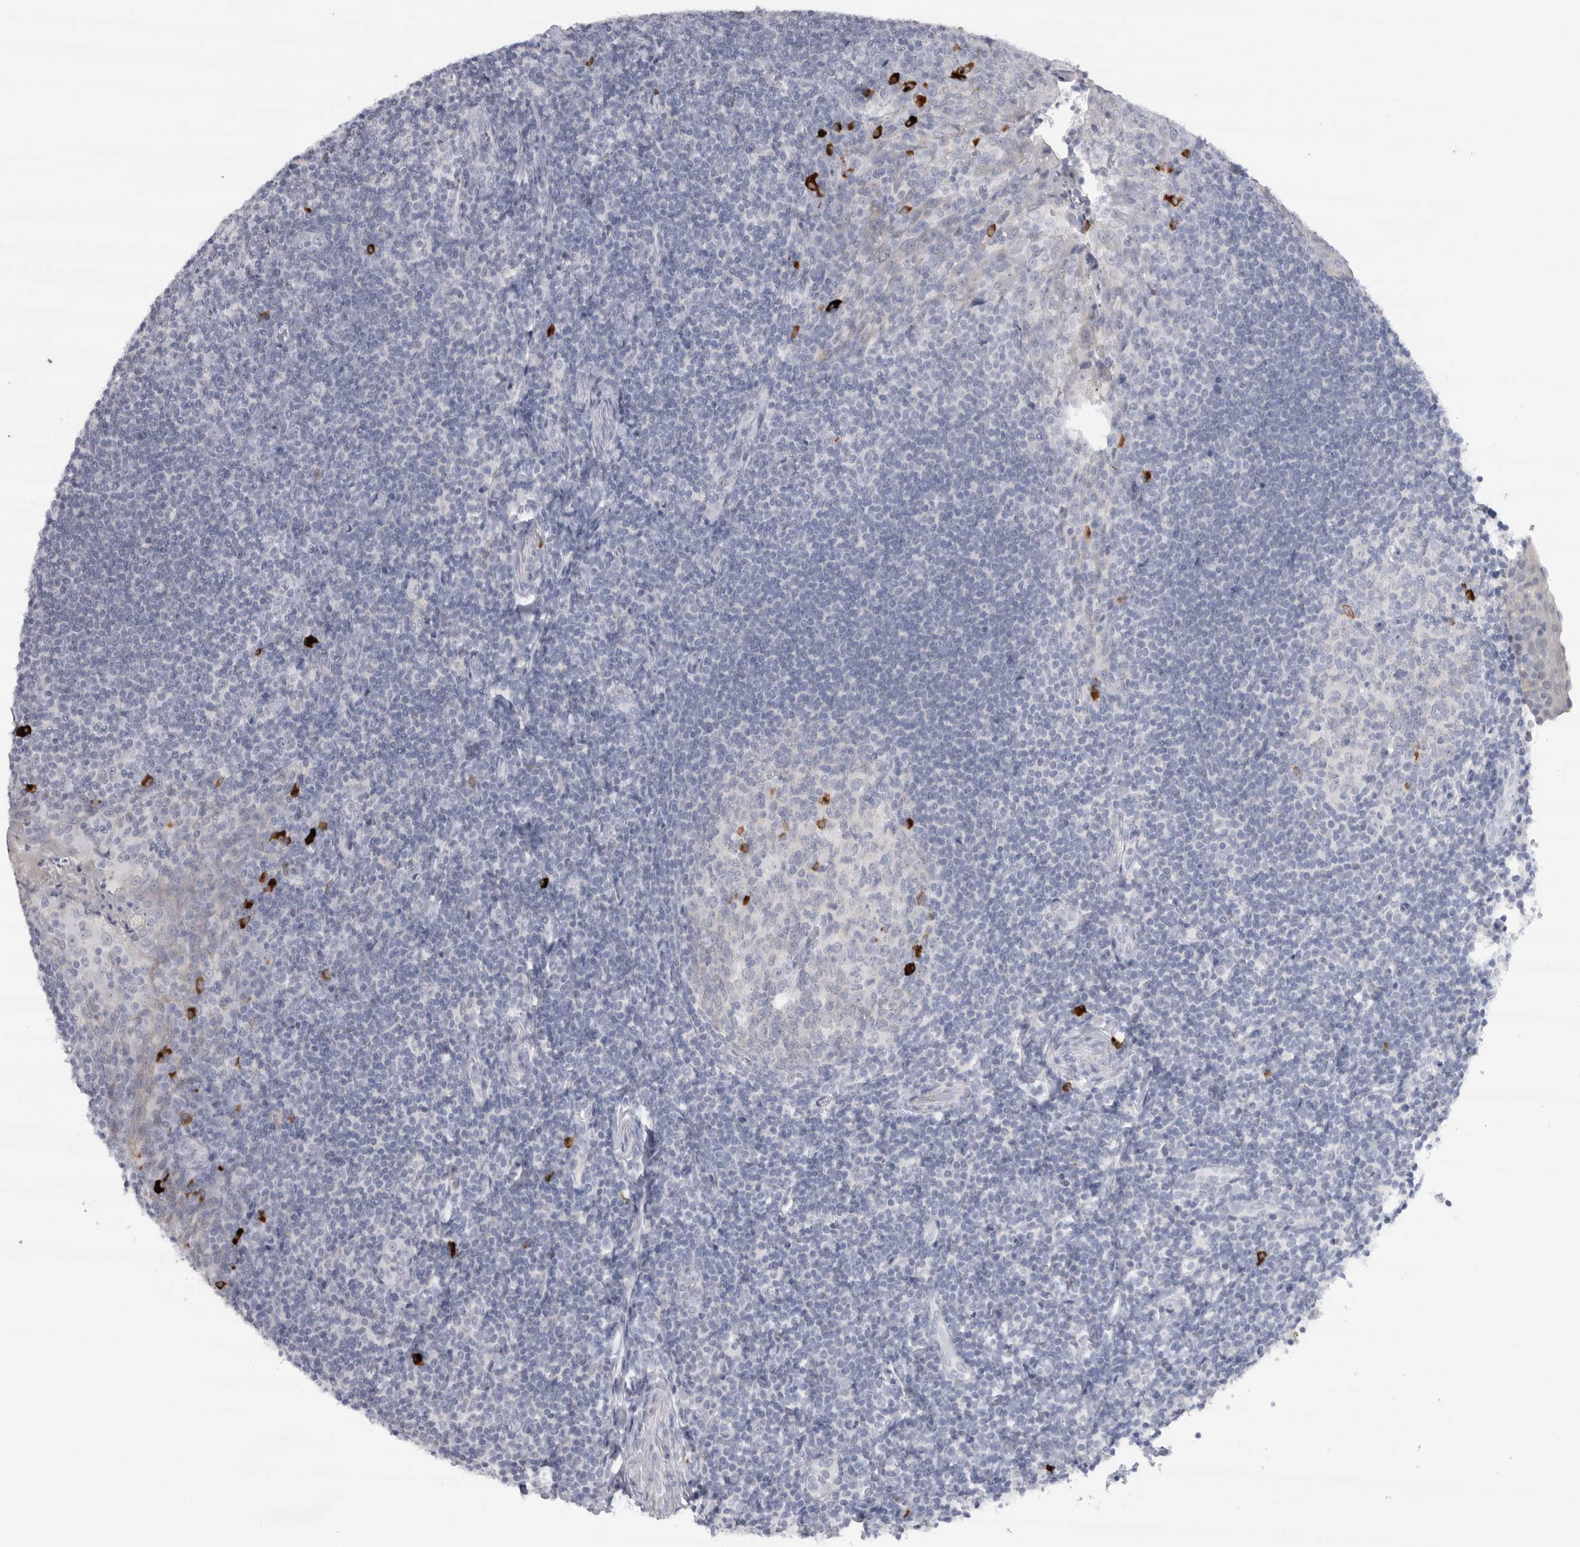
{"staining": {"intensity": "strong", "quantity": "<25%", "location": "cytoplasmic/membranous"}, "tissue": "tonsil", "cell_type": "Germinal center cells", "image_type": "normal", "snomed": [{"axis": "morphology", "description": "Normal tissue, NOS"}, {"axis": "topography", "description": "Tonsil"}], "caption": "A histopathology image showing strong cytoplasmic/membranous expression in approximately <25% of germinal center cells in benign tonsil, as visualized by brown immunohistochemical staining.", "gene": "CDH17", "patient": {"sex": "male", "age": 27}}